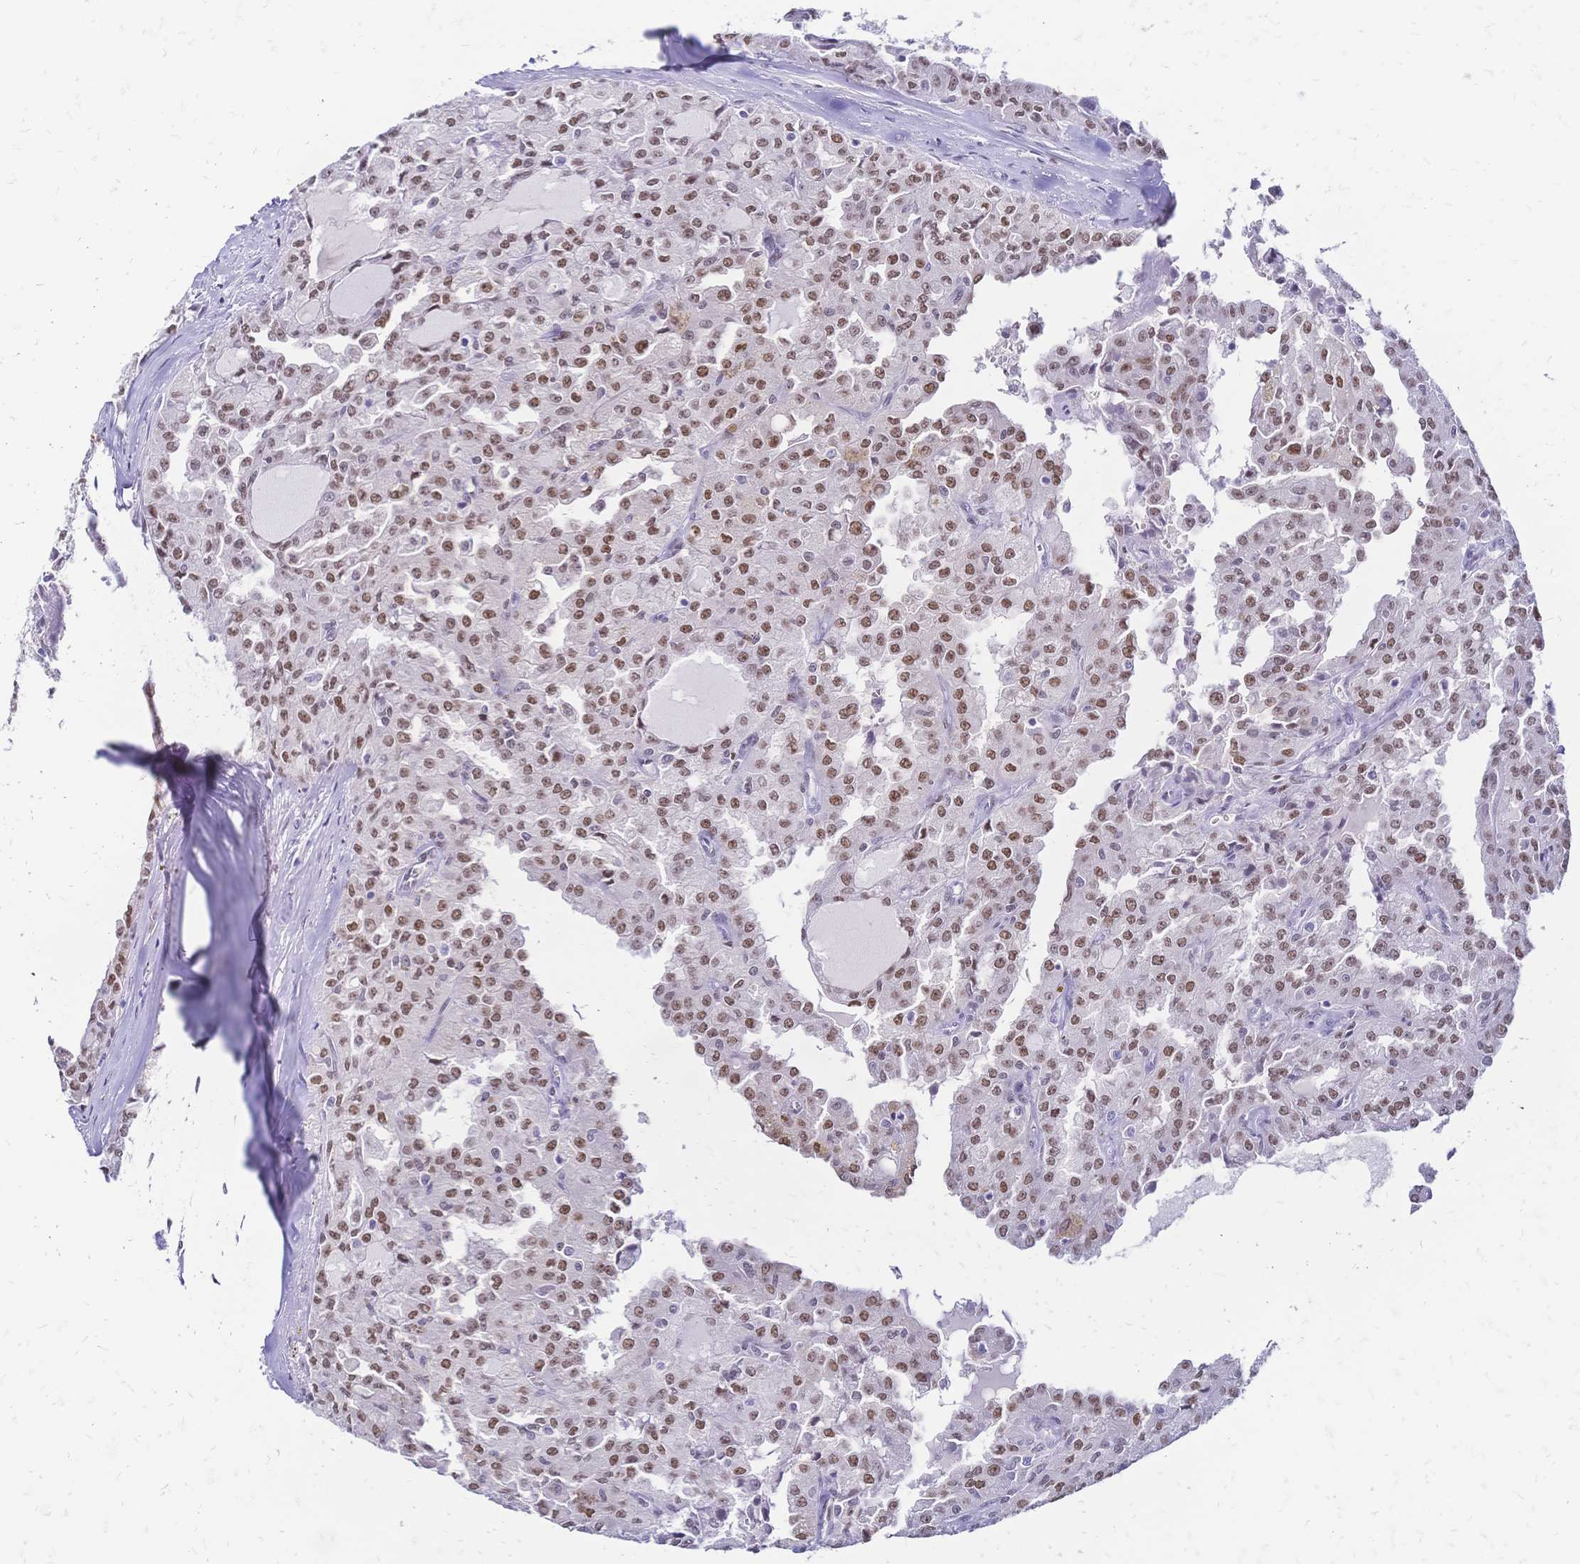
{"staining": {"intensity": "moderate", "quantity": ">75%", "location": "nuclear"}, "tissue": "head and neck cancer", "cell_type": "Tumor cells", "image_type": "cancer", "snomed": [{"axis": "morphology", "description": "Adenocarcinoma, NOS"}, {"axis": "topography", "description": "Head-Neck"}], "caption": "Tumor cells show medium levels of moderate nuclear positivity in about >75% of cells in human head and neck cancer (adenocarcinoma).", "gene": "NFIC", "patient": {"sex": "male", "age": 64}}